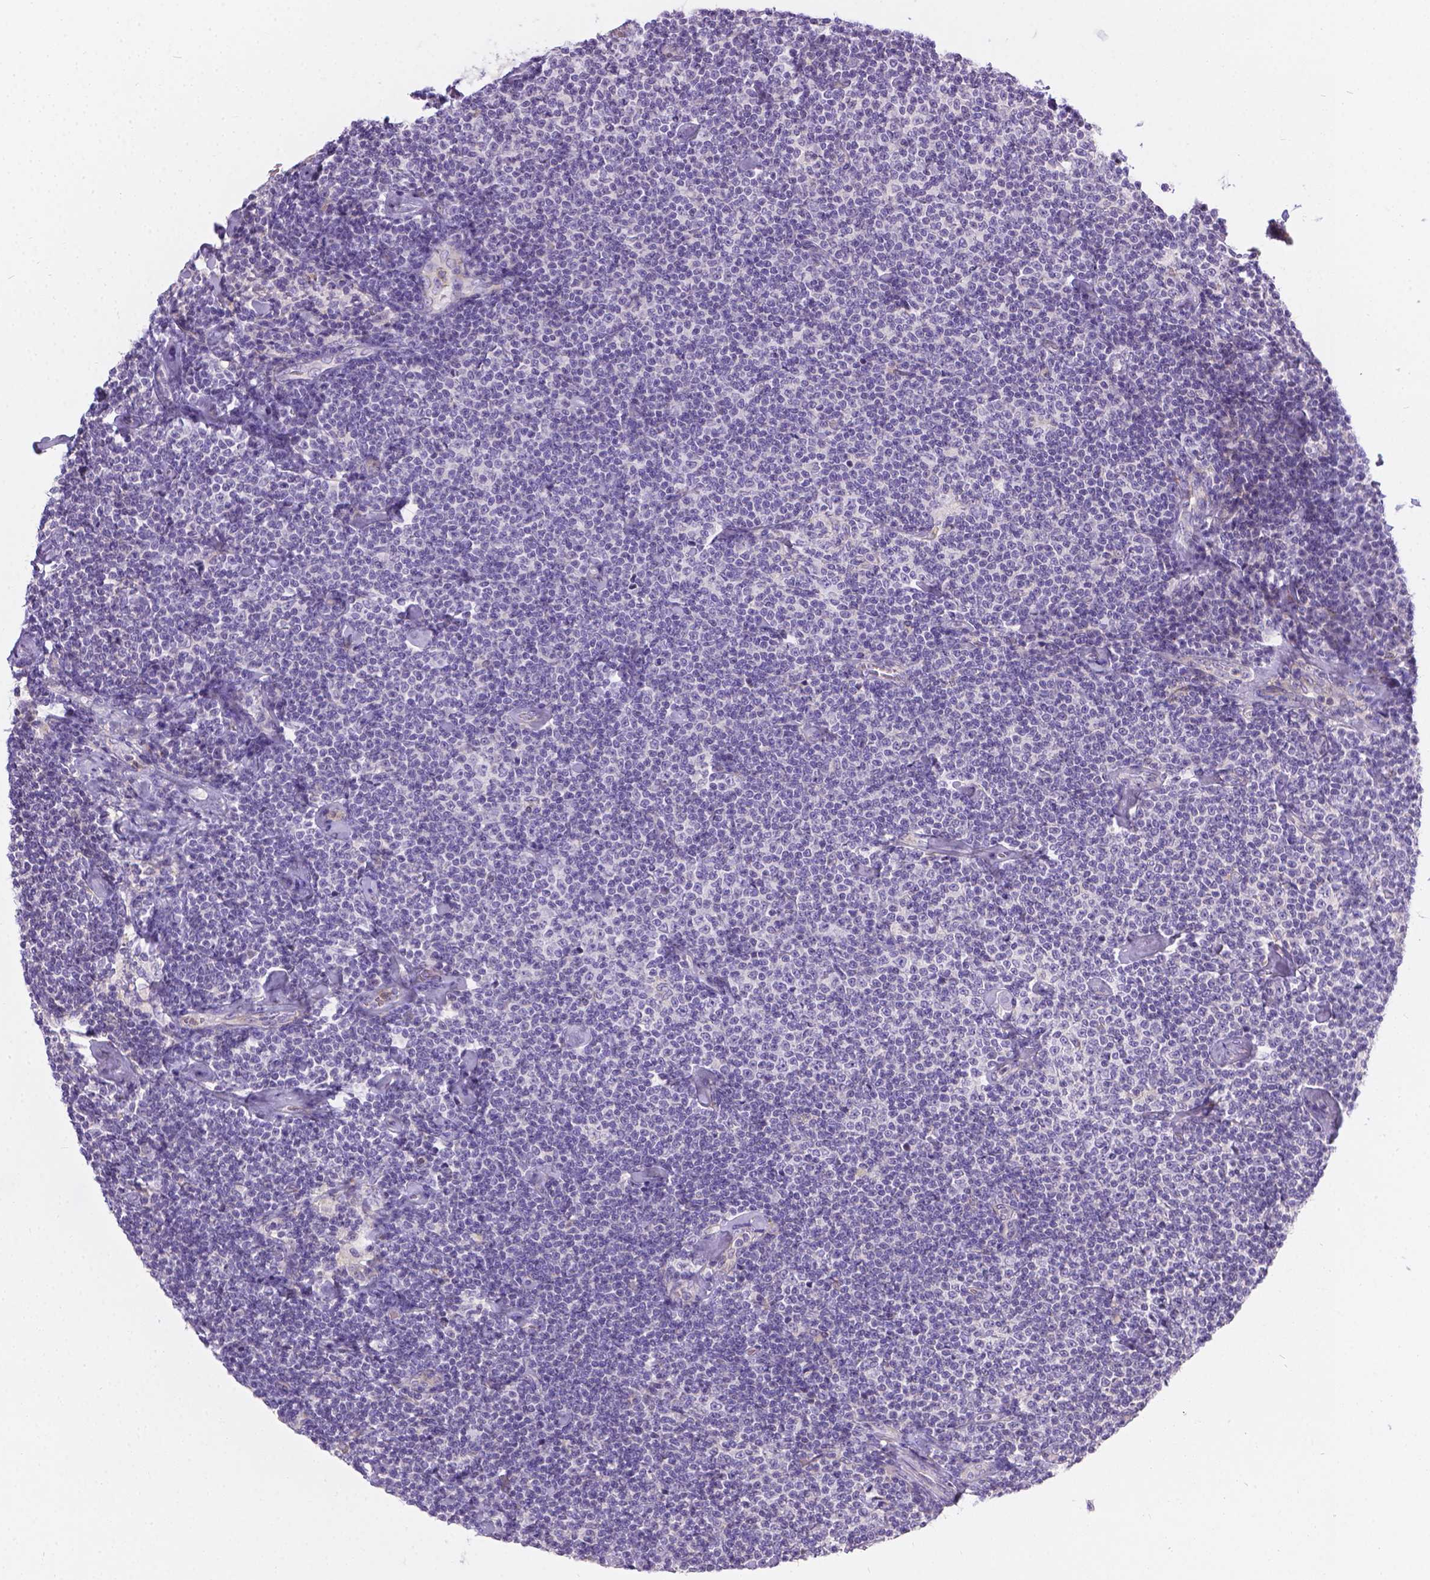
{"staining": {"intensity": "negative", "quantity": "none", "location": "none"}, "tissue": "lymphoma", "cell_type": "Tumor cells", "image_type": "cancer", "snomed": [{"axis": "morphology", "description": "Malignant lymphoma, non-Hodgkin's type, Low grade"}, {"axis": "topography", "description": "Lymph node"}], "caption": "Protein analysis of lymphoma shows no significant positivity in tumor cells.", "gene": "TM4SF18", "patient": {"sex": "male", "age": 81}}